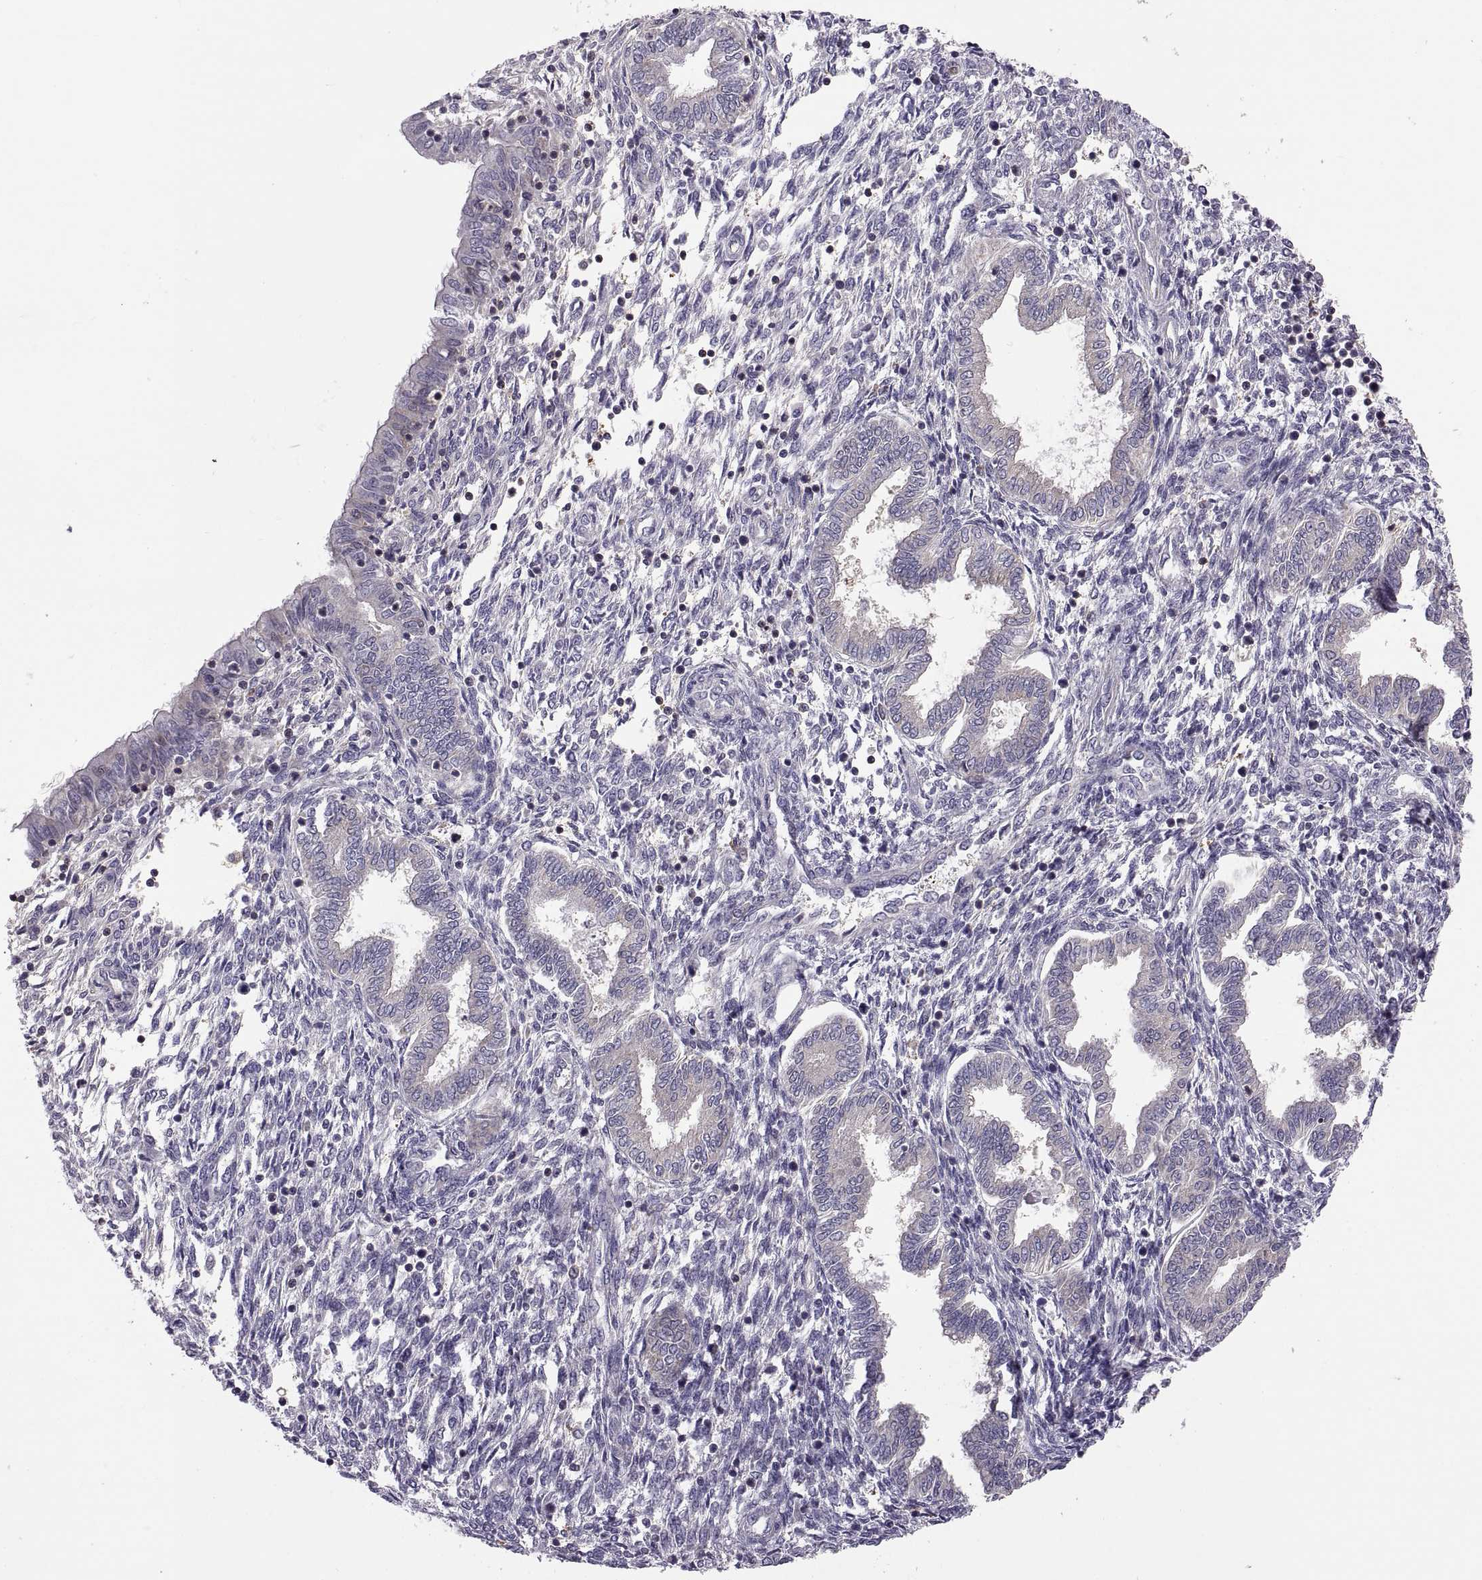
{"staining": {"intensity": "negative", "quantity": "none", "location": "none"}, "tissue": "endometrium", "cell_type": "Cells in endometrial stroma", "image_type": "normal", "snomed": [{"axis": "morphology", "description": "Normal tissue, NOS"}, {"axis": "topography", "description": "Endometrium"}], "caption": "An immunohistochemistry (IHC) micrograph of unremarkable endometrium is shown. There is no staining in cells in endometrial stroma of endometrium. The staining was performed using DAB to visualize the protein expression in brown, while the nuclei were stained in blue with hematoxylin (Magnification: 20x).", "gene": "SPATA32", "patient": {"sex": "female", "age": 42}}